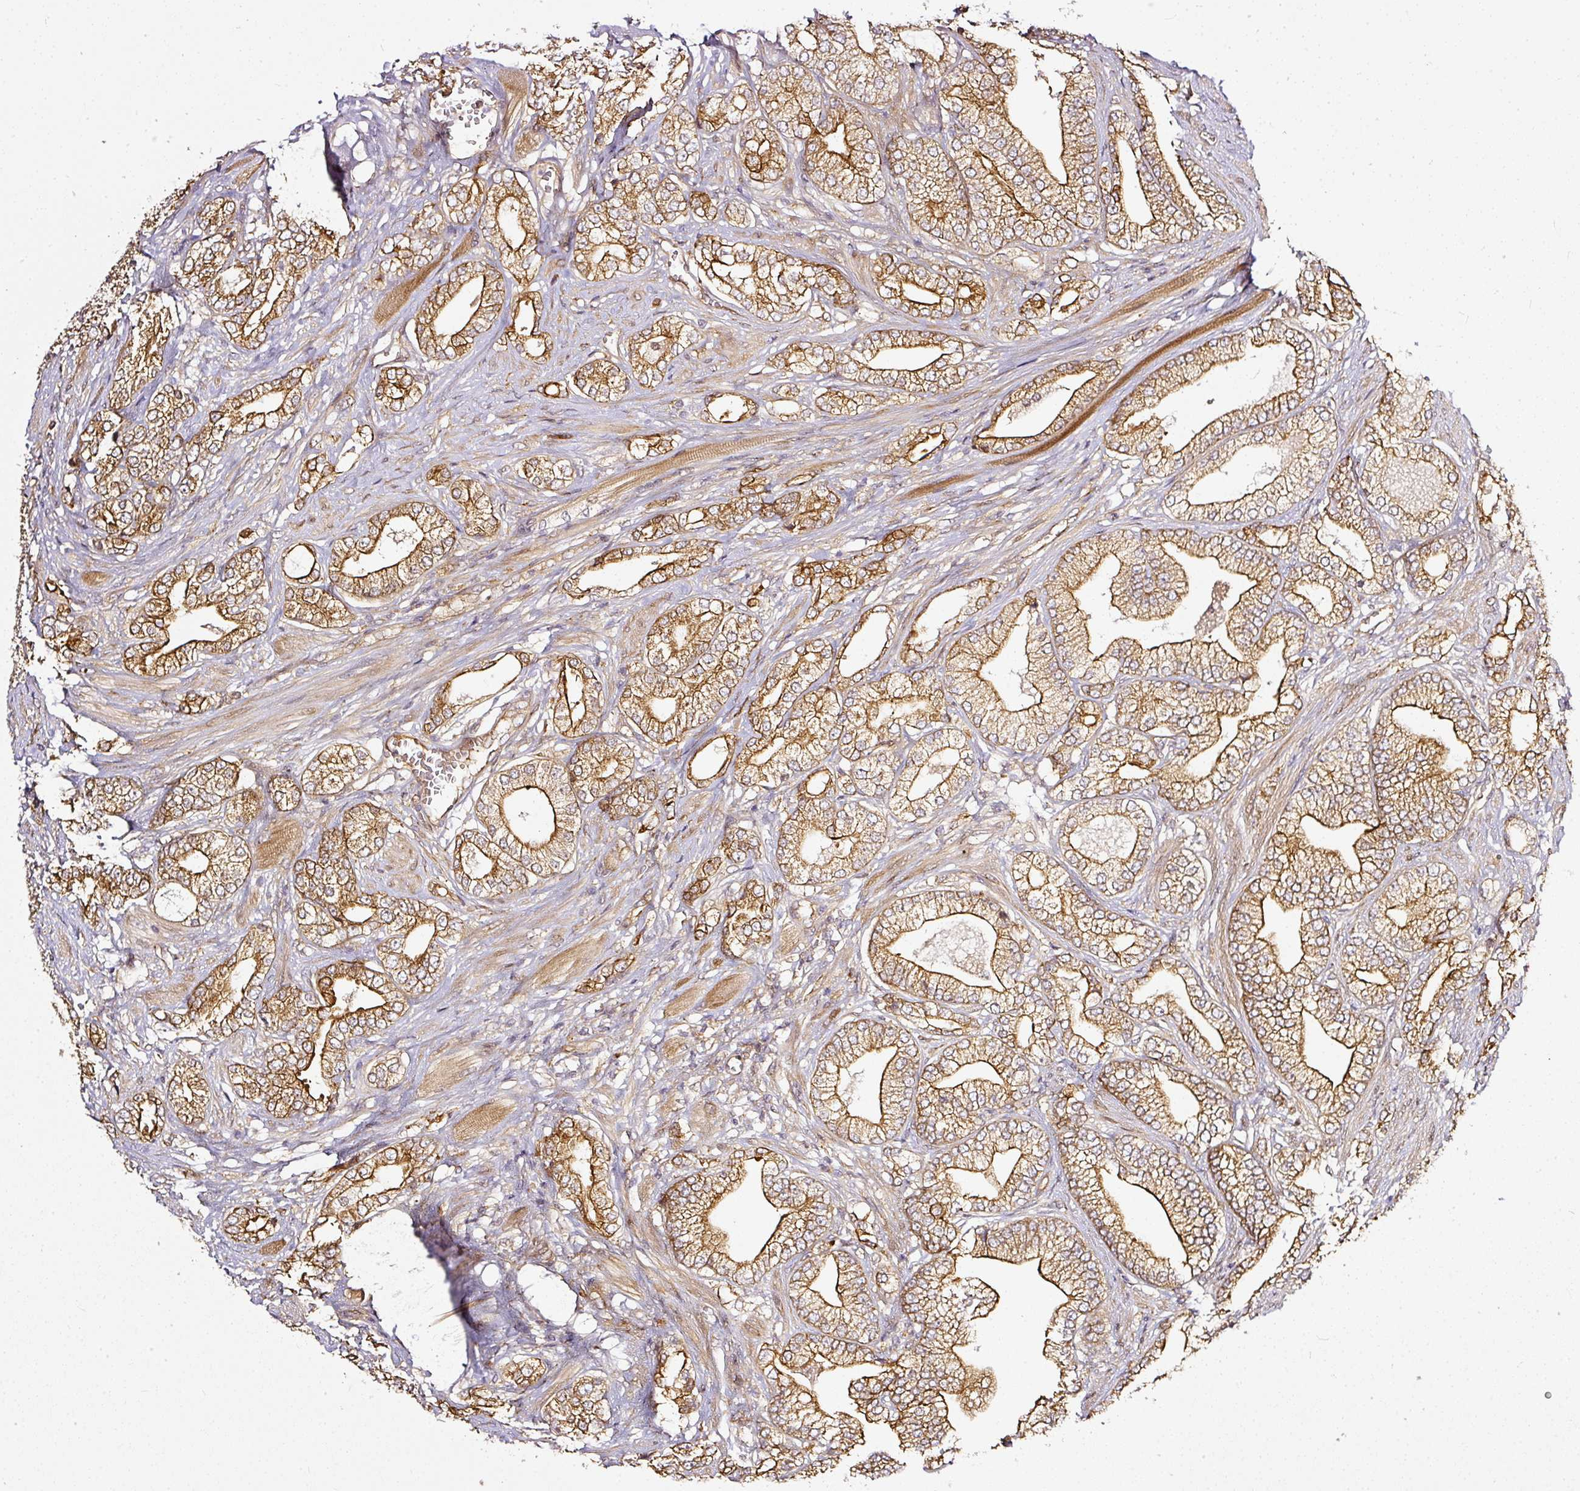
{"staining": {"intensity": "strong", "quantity": ">75%", "location": "cytoplasmic/membranous"}, "tissue": "prostate cancer", "cell_type": "Tumor cells", "image_type": "cancer", "snomed": [{"axis": "morphology", "description": "Adenocarcinoma, High grade"}, {"axis": "topography", "description": "Prostate"}], "caption": "The immunohistochemical stain shows strong cytoplasmic/membranous staining in tumor cells of high-grade adenocarcinoma (prostate) tissue.", "gene": "MIF4GD", "patient": {"sex": "male", "age": 50}}